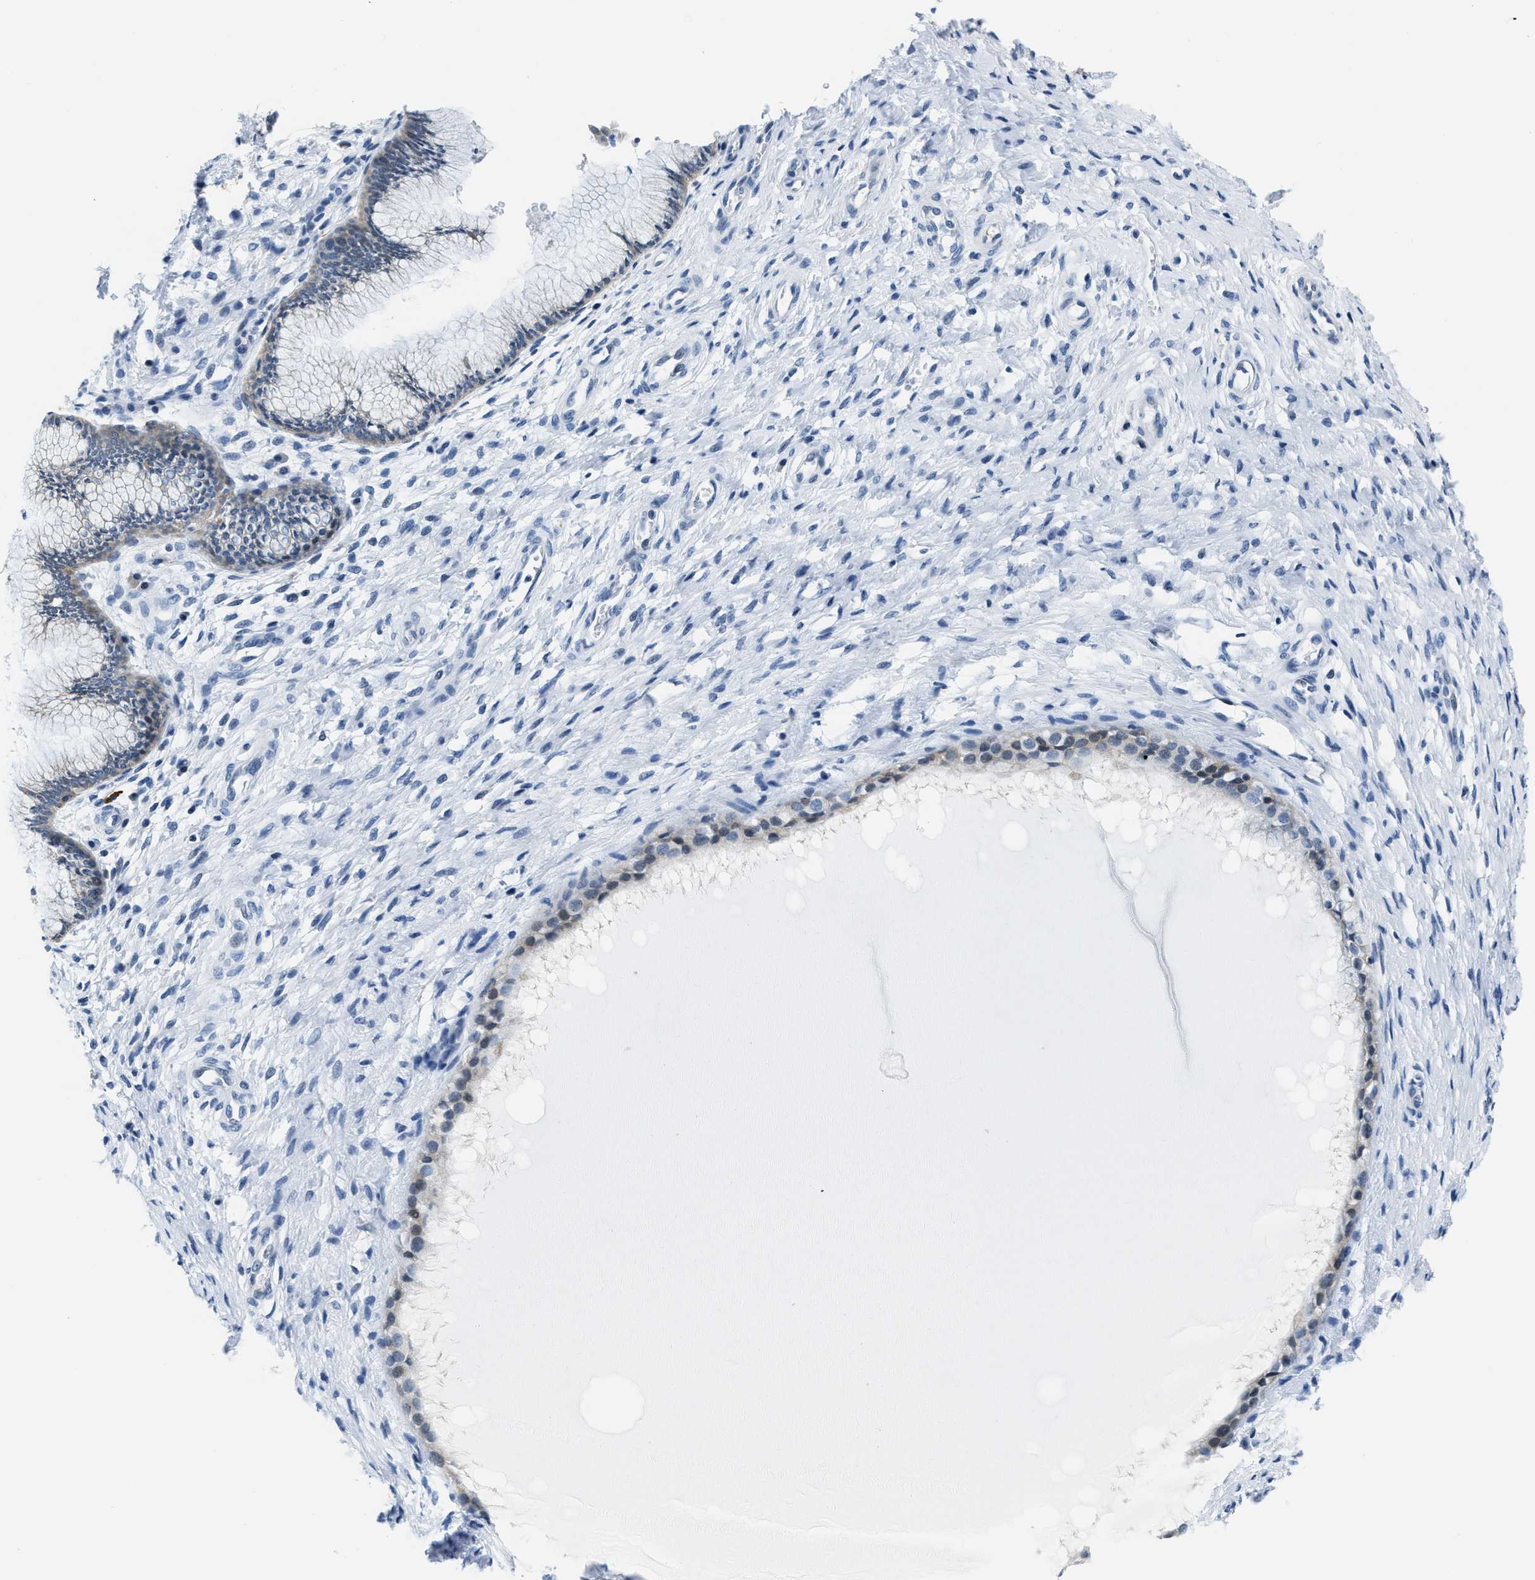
{"staining": {"intensity": "negative", "quantity": "none", "location": "none"}, "tissue": "cervix", "cell_type": "Glandular cells", "image_type": "normal", "snomed": [{"axis": "morphology", "description": "Normal tissue, NOS"}, {"axis": "topography", "description": "Cervix"}], "caption": "DAB immunohistochemical staining of unremarkable human cervix shows no significant staining in glandular cells.", "gene": "ASZ1", "patient": {"sex": "female", "age": 55}}